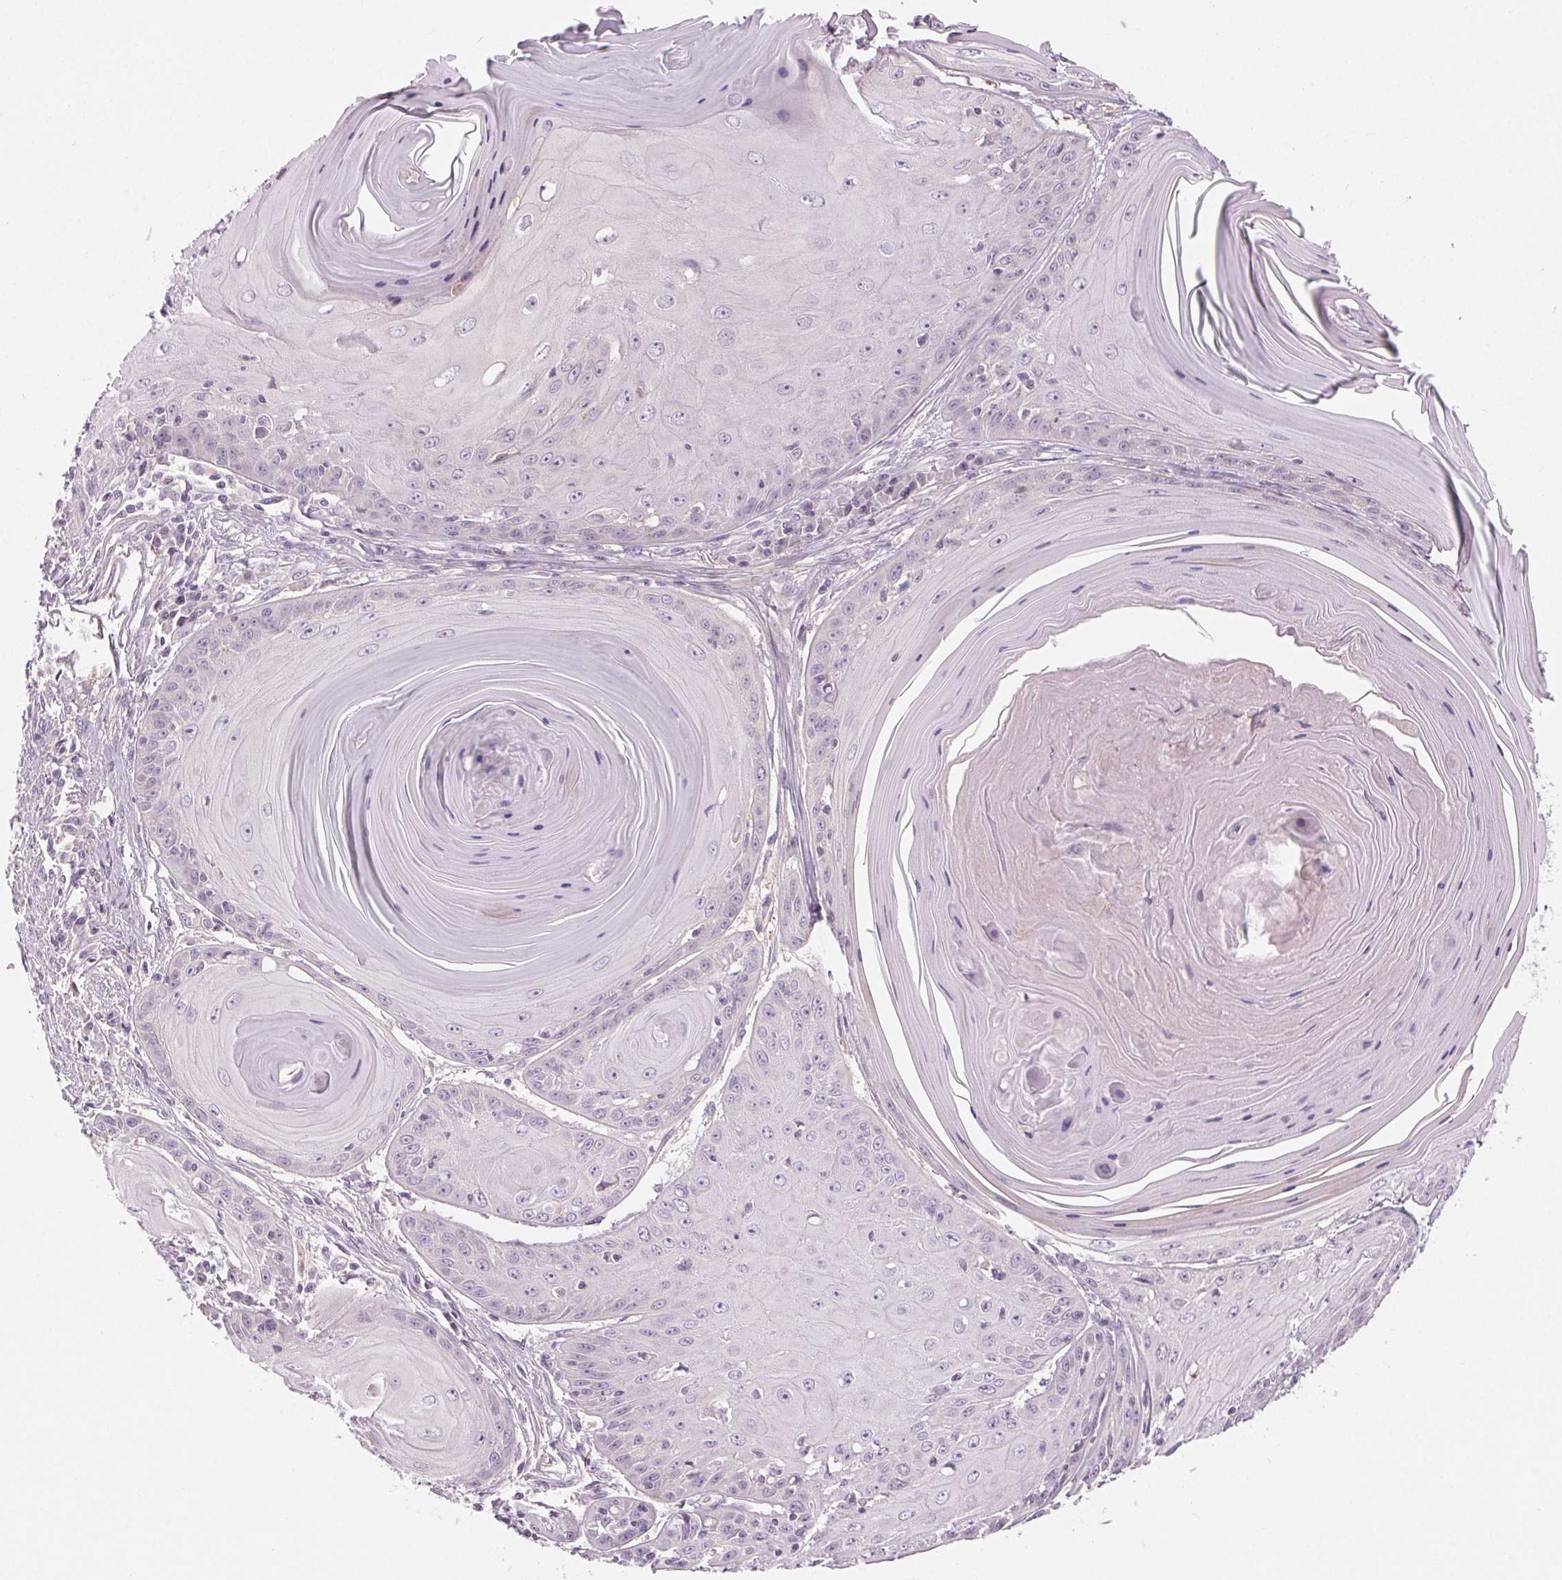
{"staining": {"intensity": "negative", "quantity": "none", "location": "none"}, "tissue": "skin cancer", "cell_type": "Tumor cells", "image_type": "cancer", "snomed": [{"axis": "morphology", "description": "Squamous cell carcinoma, NOS"}, {"axis": "topography", "description": "Skin"}, {"axis": "topography", "description": "Vulva"}], "caption": "A photomicrograph of skin cancer stained for a protein displays no brown staining in tumor cells.", "gene": "HHLA2", "patient": {"sex": "female", "age": 85}}